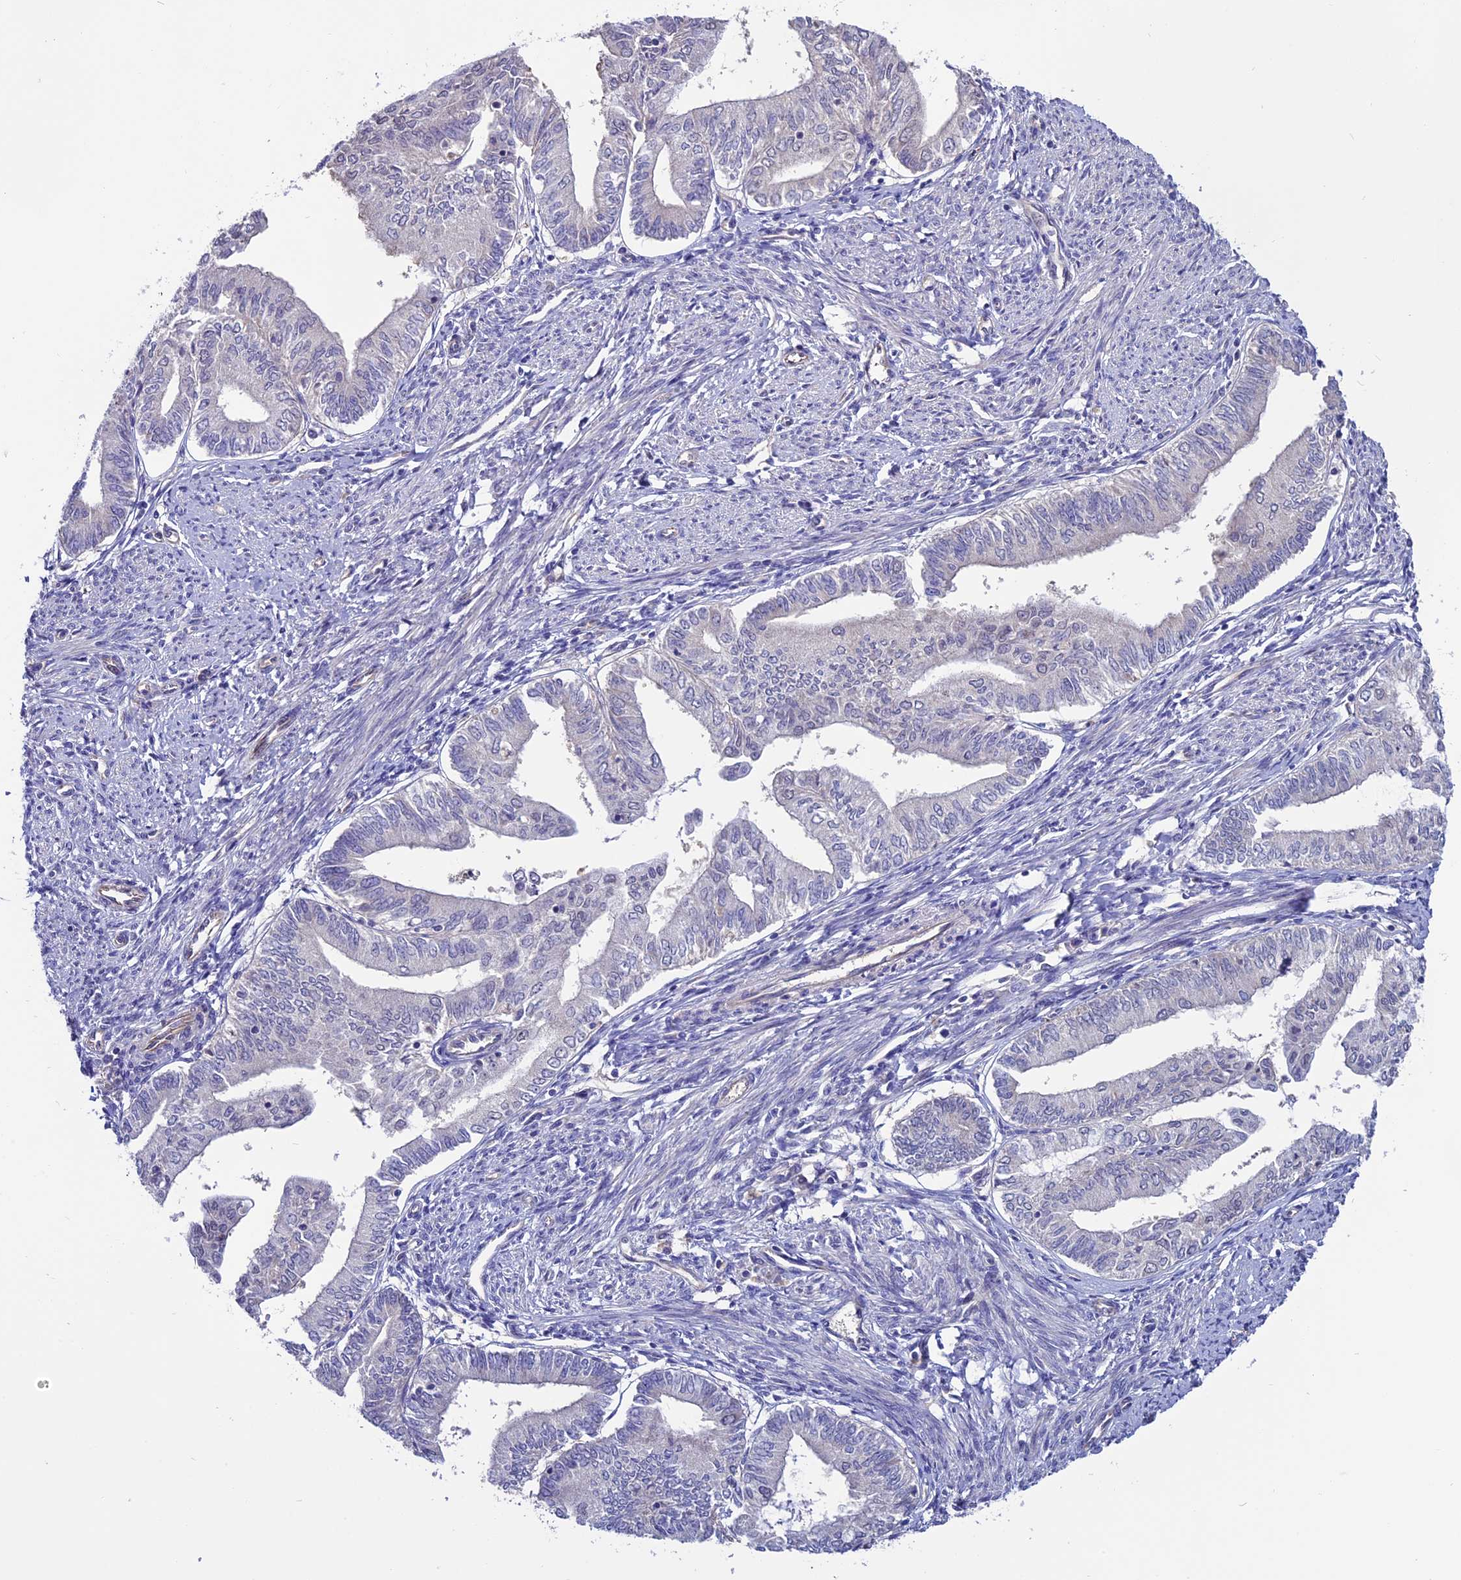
{"staining": {"intensity": "negative", "quantity": "none", "location": "none"}, "tissue": "endometrial cancer", "cell_type": "Tumor cells", "image_type": "cancer", "snomed": [{"axis": "morphology", "description": "Adenocarcinoma, NOS"}, {"axis": "topography", "description": "Endometrium"}], "caption": "Tumor cells show no significant positivity in endometrial adenocarcinoma. Nuclei are stained in blue.", "gene": "PDILT", "patient": {"sex": "female", "age": 66}}